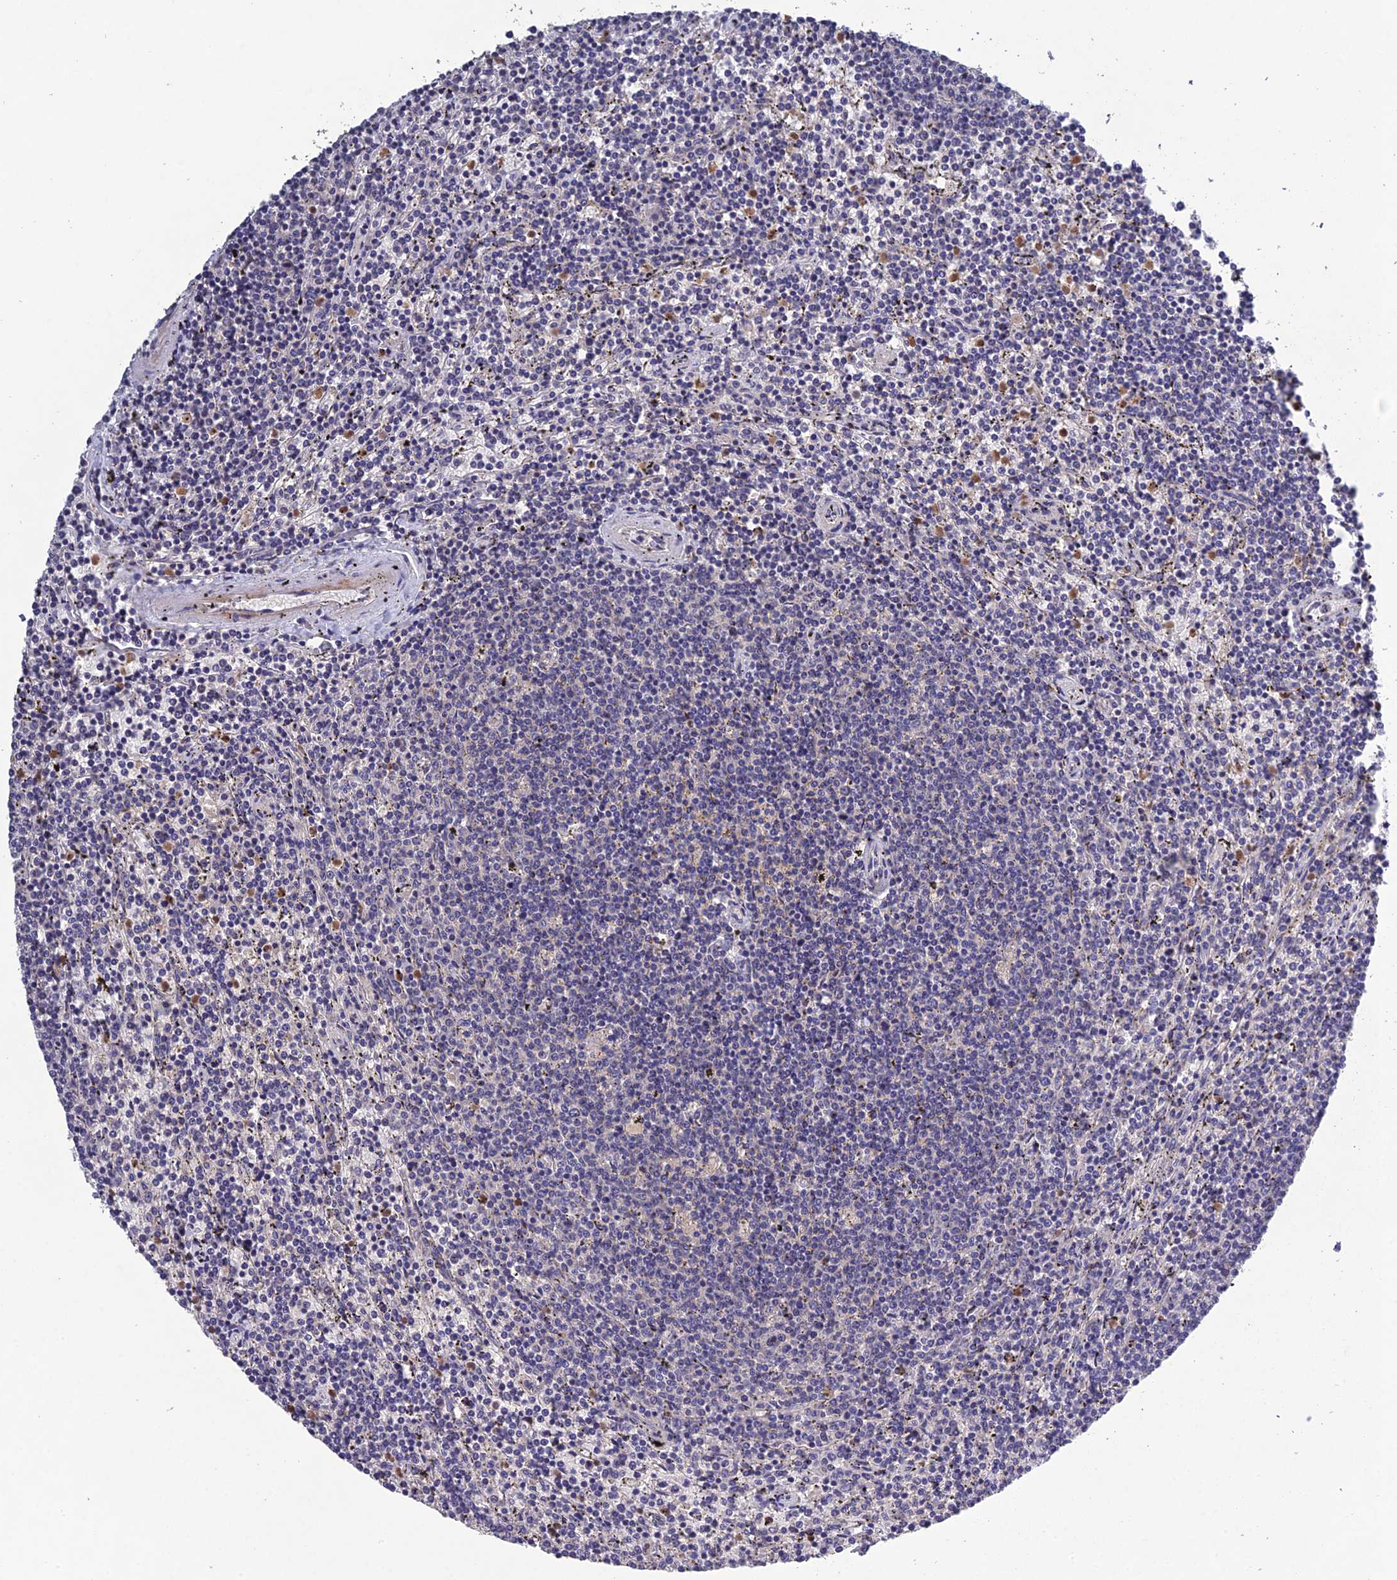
{"staining": {"intensity": "negative", "quantity": "none", "location": "none"}, "tissue": "lymphoma", "cell_type": "Tumor cells", "image_type": "cancer", "snomed": [{"axis": "morphology", "description": "Malignant lymphoma, non-Hodgkin's type, Low grade"}, {"axis": "topography", "description": "Spleen"}], "caption": "Low-grade malignant lymphoma, non-Hodgkin's type was stained to show a protein in brown. There is no significant positivity in tumor cells.", "gene": "SLC39A13", "patient": {"sex": "female", "age": 50}}